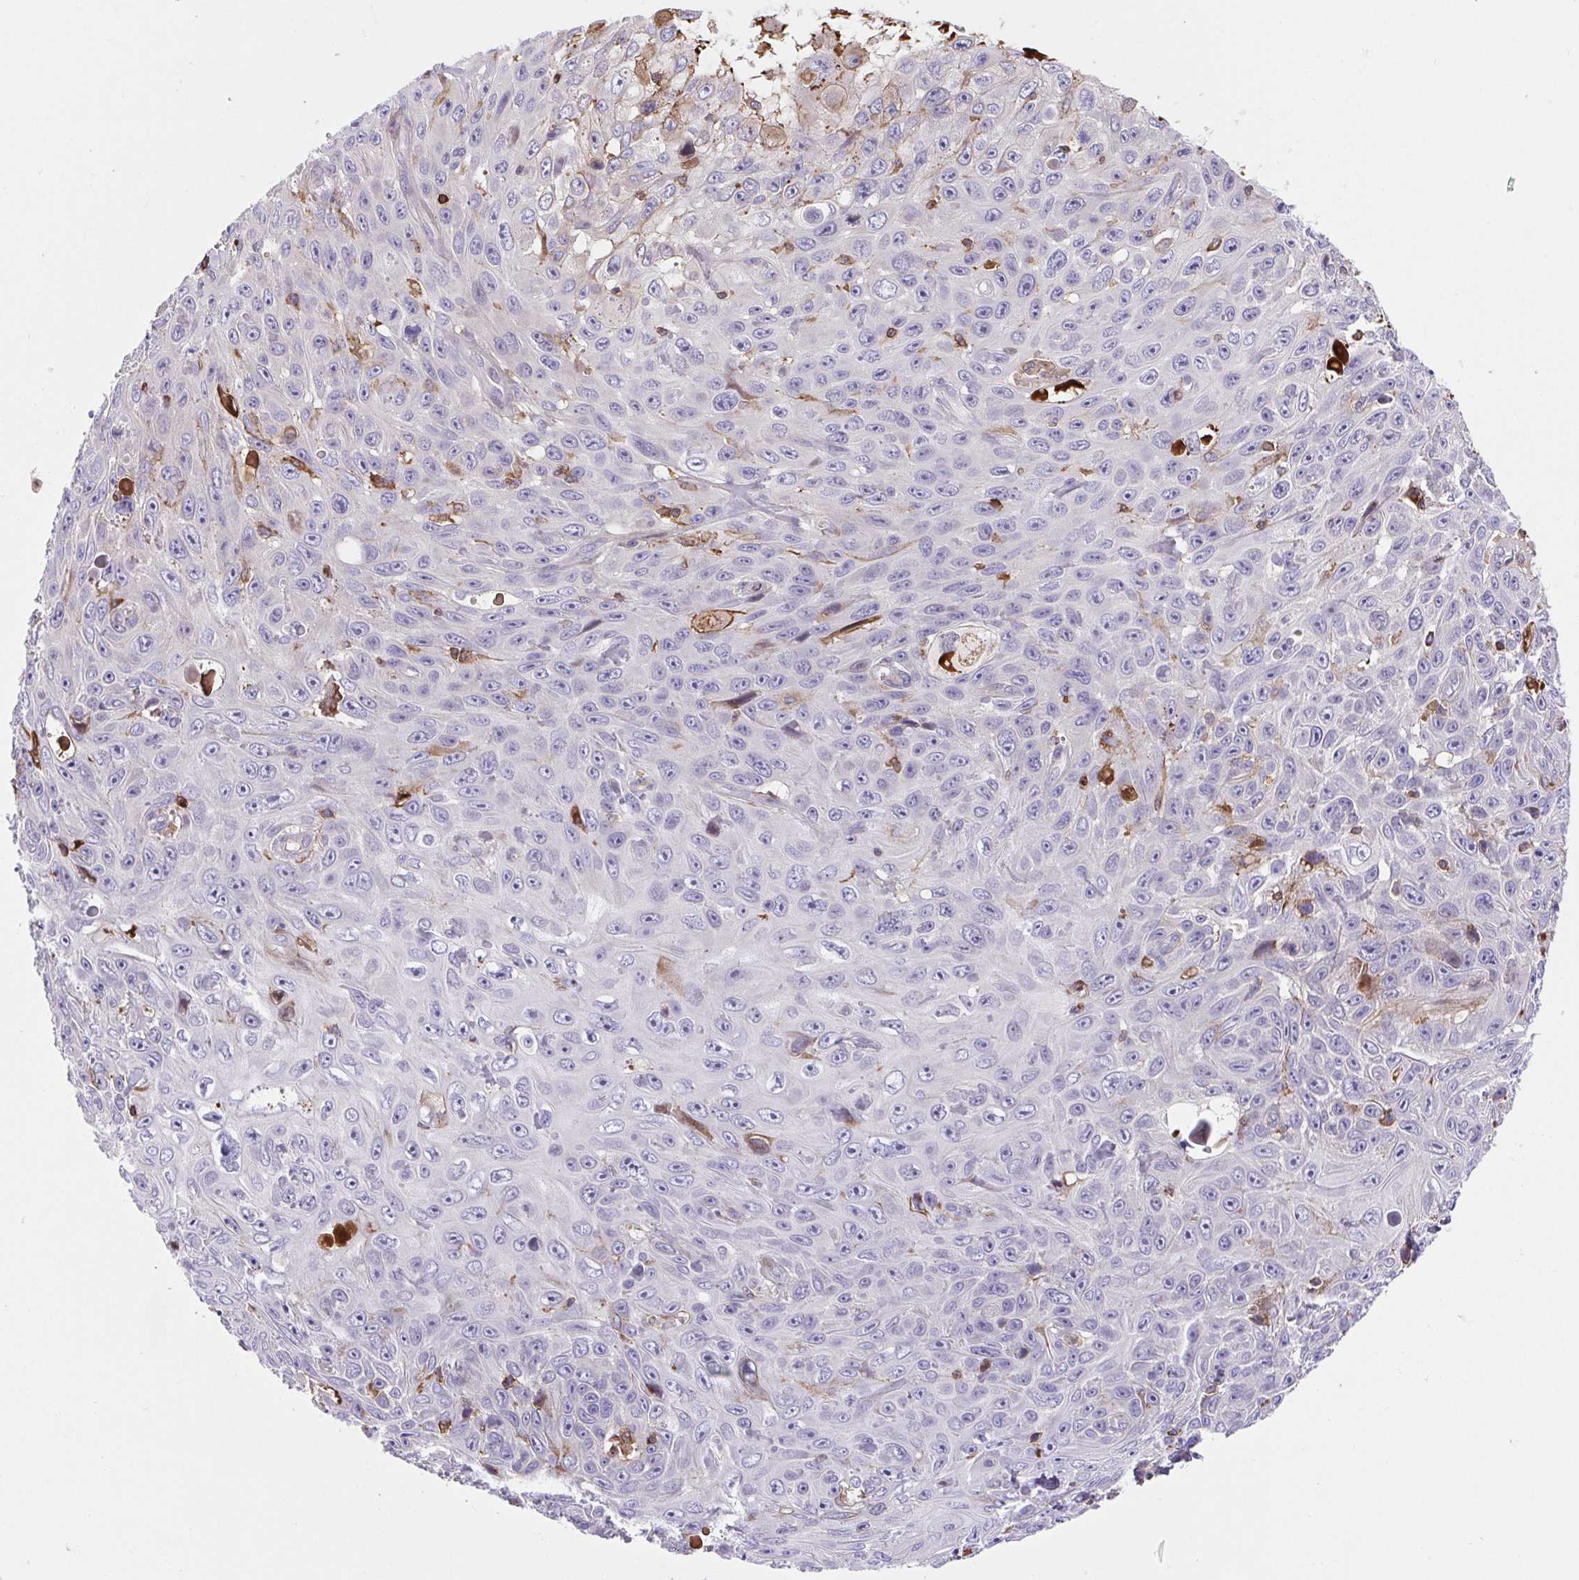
{"staining": {"intensity": "negative", "quantity": "none", "location": "none"}, "tissue": "skin cancer", "cell_type": "Tumor cells", "image_type": "cancer", "snomed": [{"axis": "morphology", "description": "Squamous cell carcinoma, NOS"}, {"axis": "topography", "description": "Skin"}], "caption": "High magnification brightfield microscopy of skin cancer (squamous cell carcinoma) stained with DAB (3,3'-diaminobenzidine) (brown) and counterstained with hematoxylin (blue): tumor cells show no significant staining.", "gene": "TPRG1", "patient": {"sex": "male", "age": 82}}